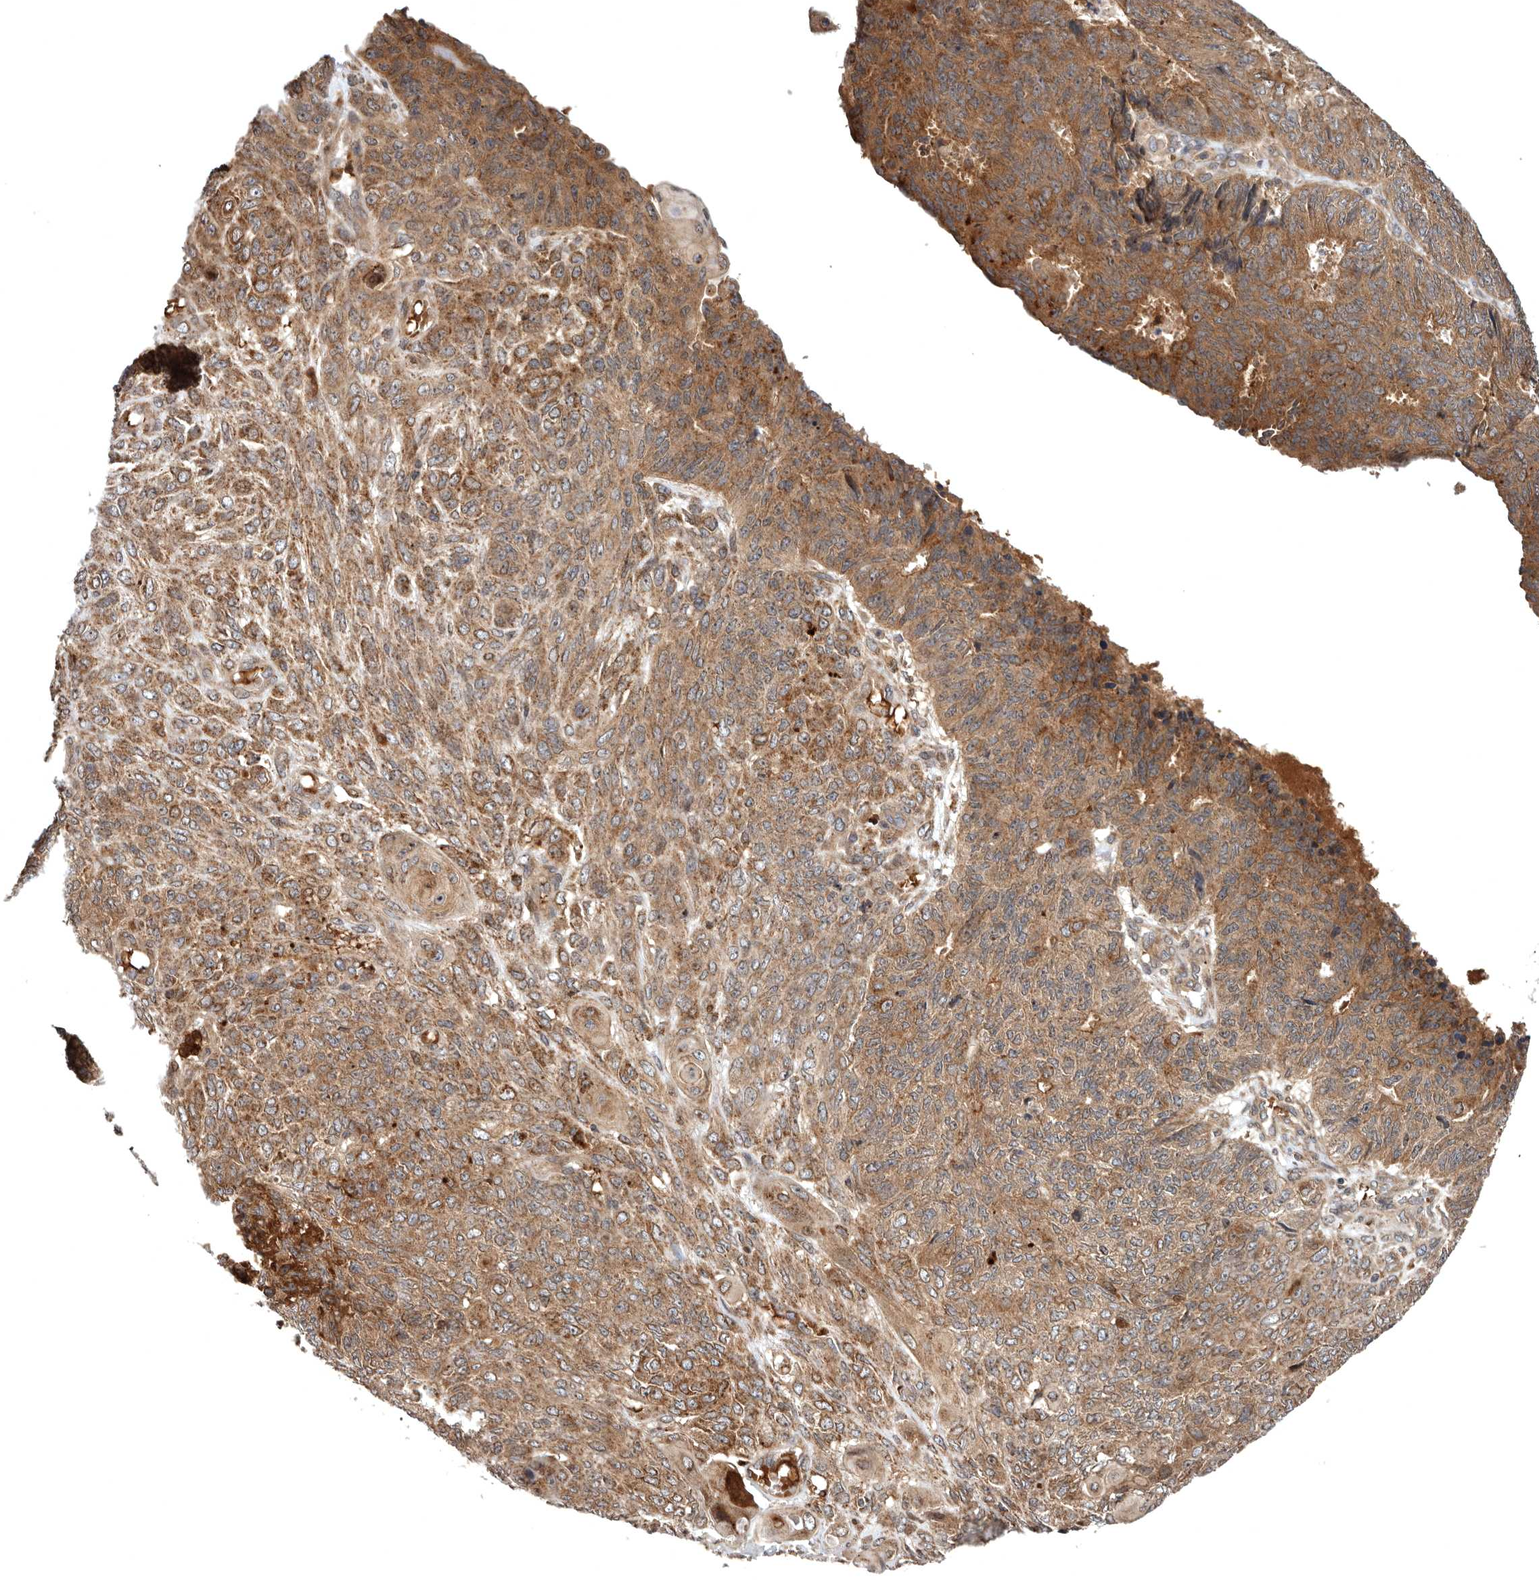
{"staining": {"intensity": "moderate", "quantity": ">75%", "location": "cytoplasmic/membranous"}, "tissue": "endometrial cancer", "cell_type": "Tumor cells", "image_type": "cancer", "snomed": [{"axis": "morphology", "description": "Adenocarcinoma, NOS"}, {"axis": "topography", "description": "Endometrium"}], "caption": "Protein expression analysis of endometrial cancer demonstrates moderate cytoplasmic/membranous staining in approximately >75% of tumor cells.", "gene": "FGFR4", "patient": {"sex": "female", "age": 32}}